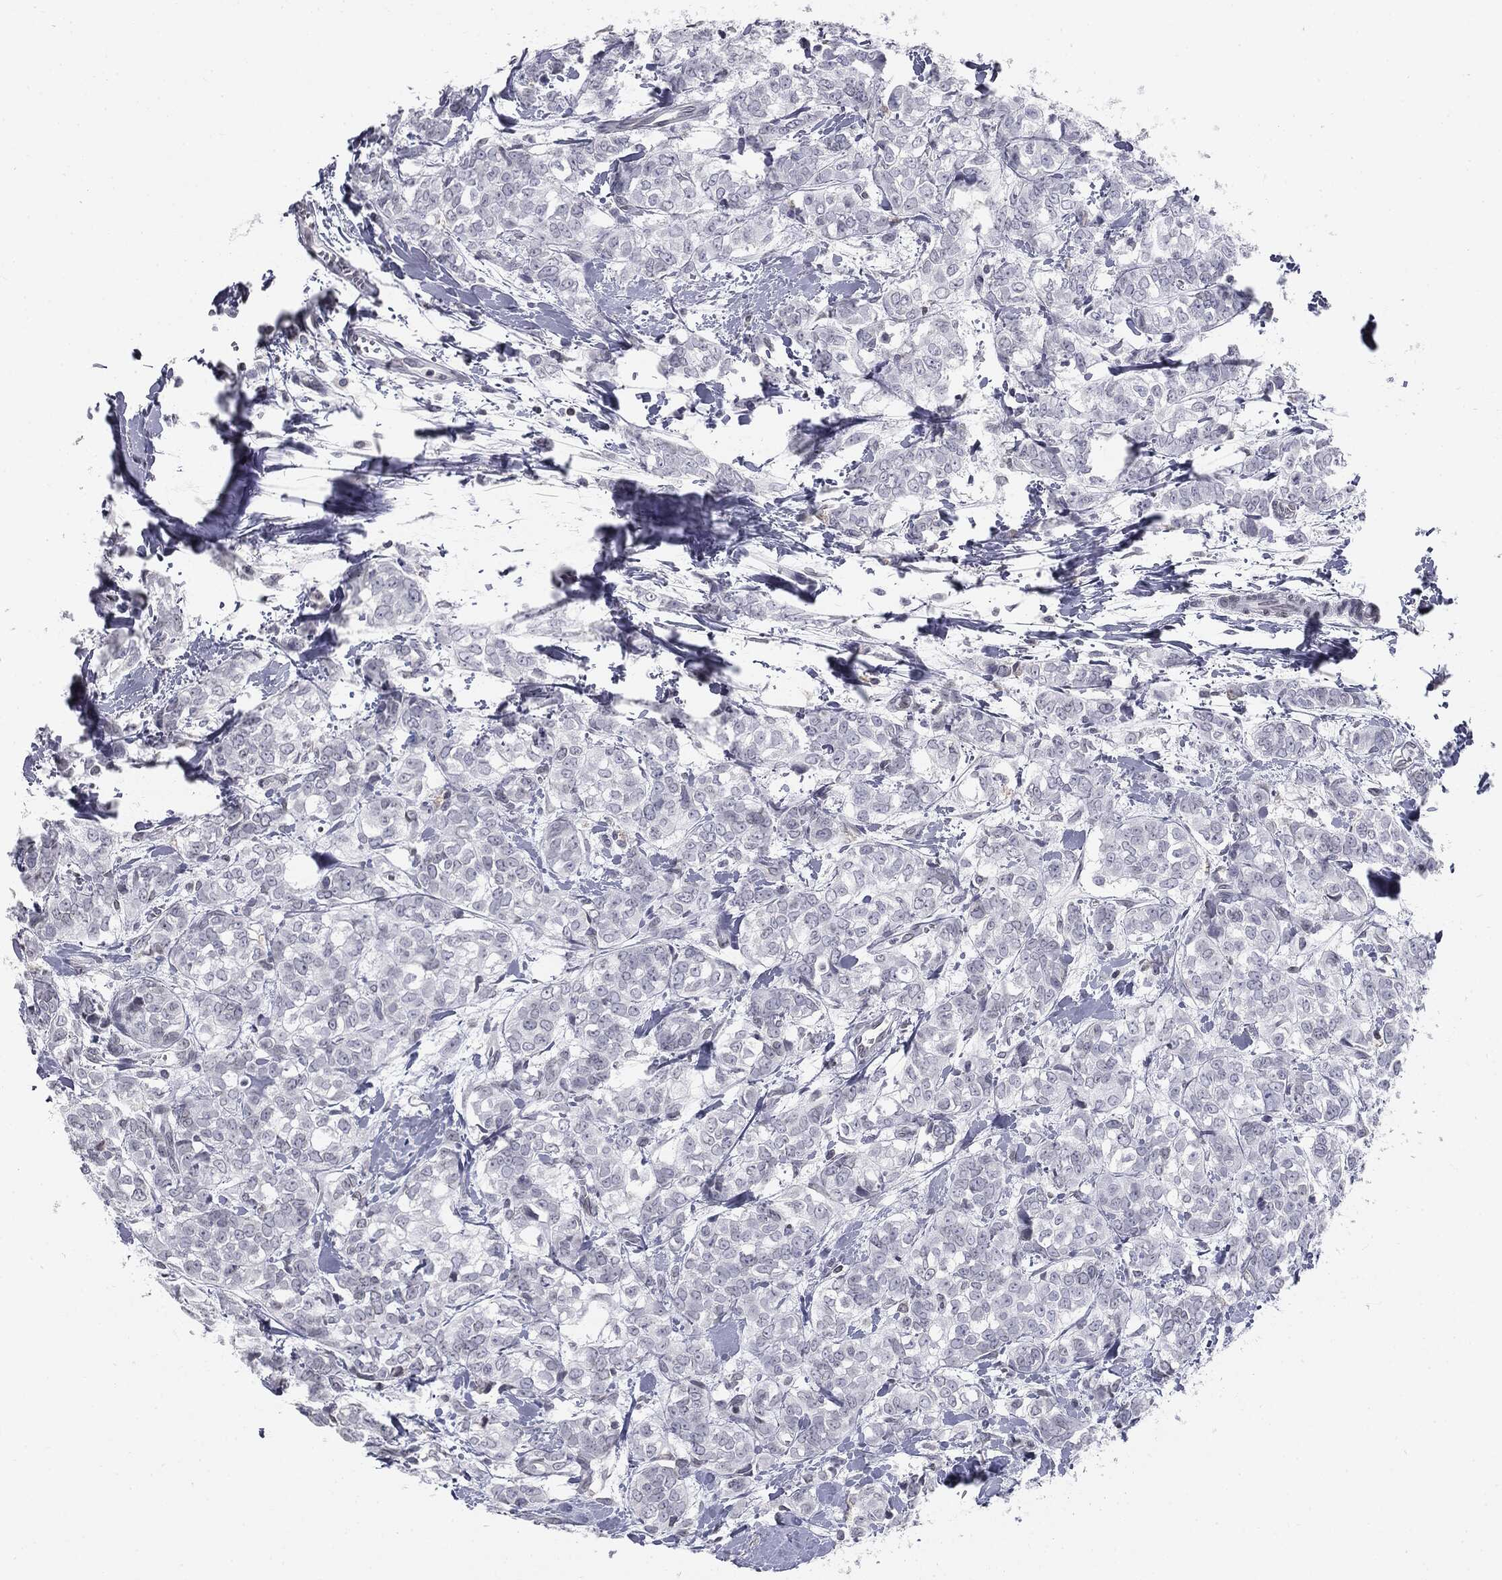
{"staining": {"intensity": "negative", "quantity": "none", "location": "none"}, "tissue": "breast cancer", "cell_type": "Tumor cells", "image_type": "cancer", "snomed": [{"axis": "morphology", "description": "Duct carcinoma"}, {"axis": "topography", "description": "Breast"}], "caption": "Tumor cells are negative for protein expression in human breast infiltrating ductal carcinoma. (DAB immunohistochemistry (IHC) visualized using brightfield microscopy, high magnification).", "gene": "ALDOB", "patient": {"sex": "female", "age": 61}}